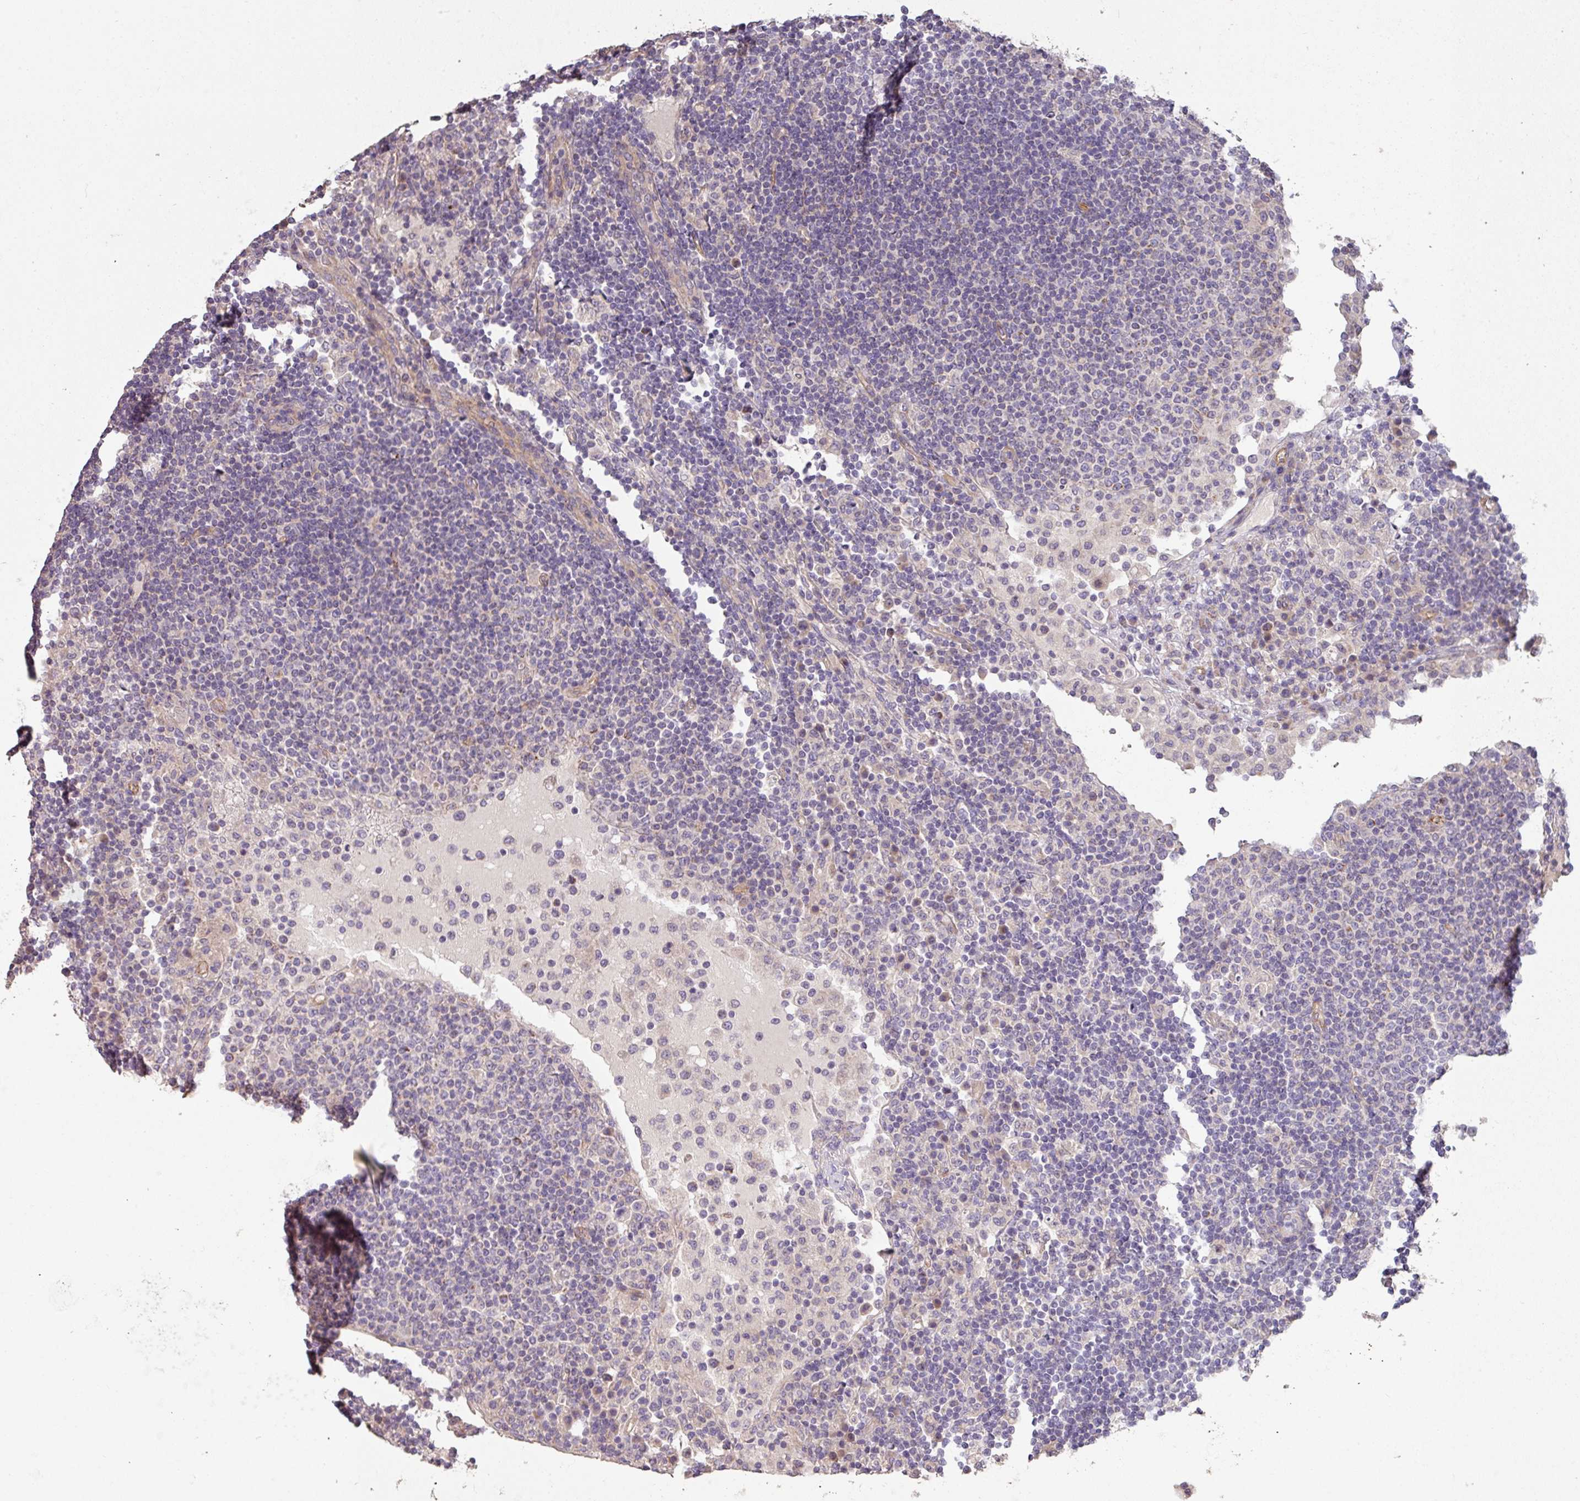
{"staining": {"intensity": "negative", "quantity": "none", "location": "none"}, "tissue": "lymph node", "cell_type": "Germinal center cells", "image_type": "normal", "snomed": [{"axis": "morphology", "description": "Normal tissue, NOS"}, {"axis": "topography", "description": "Lymph node"}], "caption": "The photomicrograph shows no significant expression in germinal center cells of lymph node.", "gene": "PCDH1", "patient": {"sex": "female", "age": 53}}